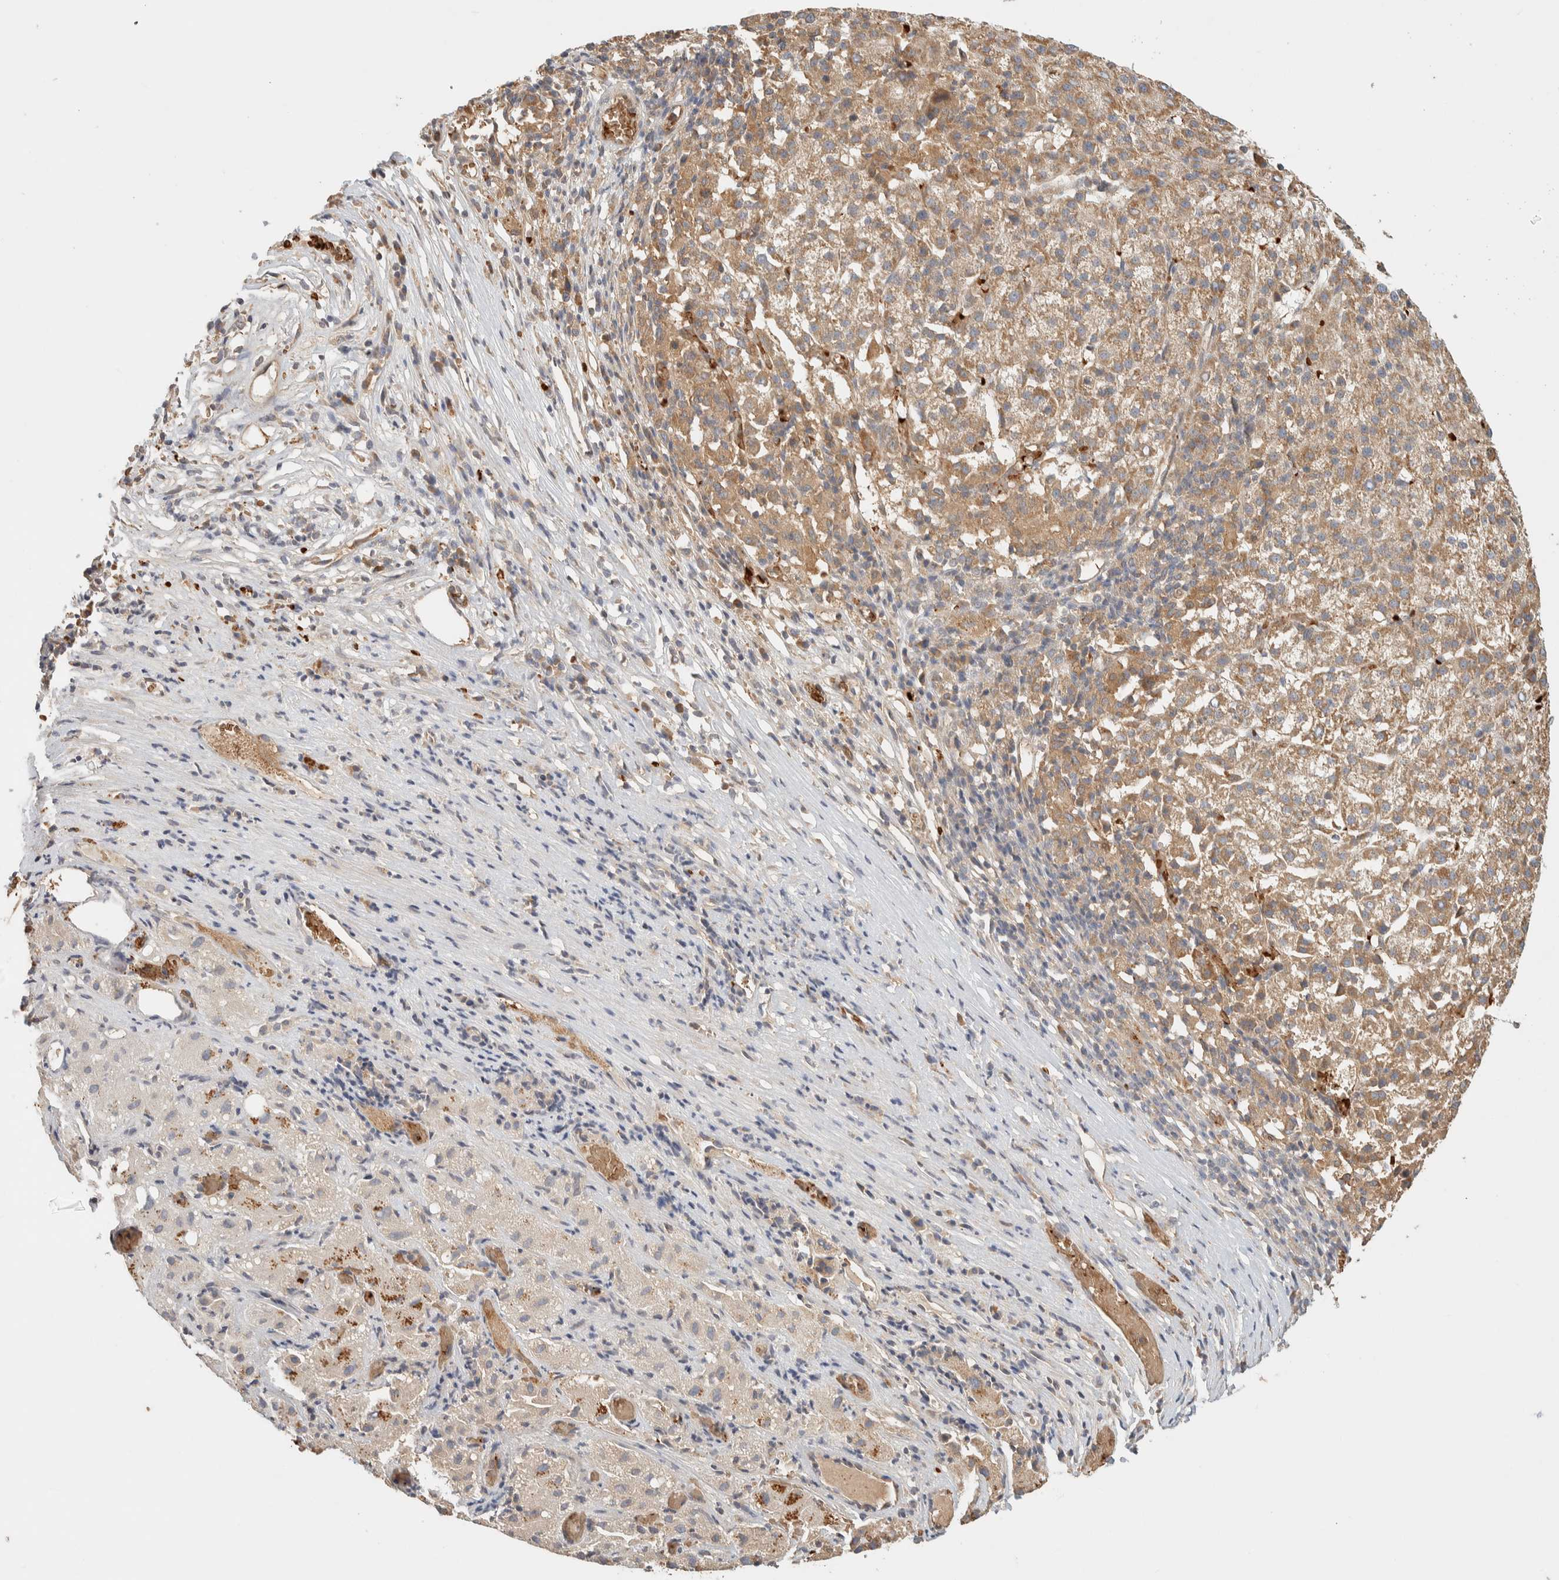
{"staining": {"intensity": "moderate", "quantity": ">75%", "location": "cytoplasmic/membranous"}, "tissue": "liver cancer", "cell_type": "Tumor cells", "image_type": "cancer", "snomed": [{"axis": "morphology", "description": "Carcinoma, Hepatocellular, NOS"}, {"axis": "topography", "description": "Liver"}], "caption": "Hepatocellular carcinoma (liver) stained with DAB (3,3'-diaminobenzidine) immunohistochemistry (IHC) shows medium levels of moderate cytoplasmic/membranous positivity in about >75% of tumor cells. Using DAB (brown) and hematoxylin (blue) stains, captured at high magnification using brightfield microscopy.", "gene": "TTI2", "patient": {"sex": "female", "age": 58}}